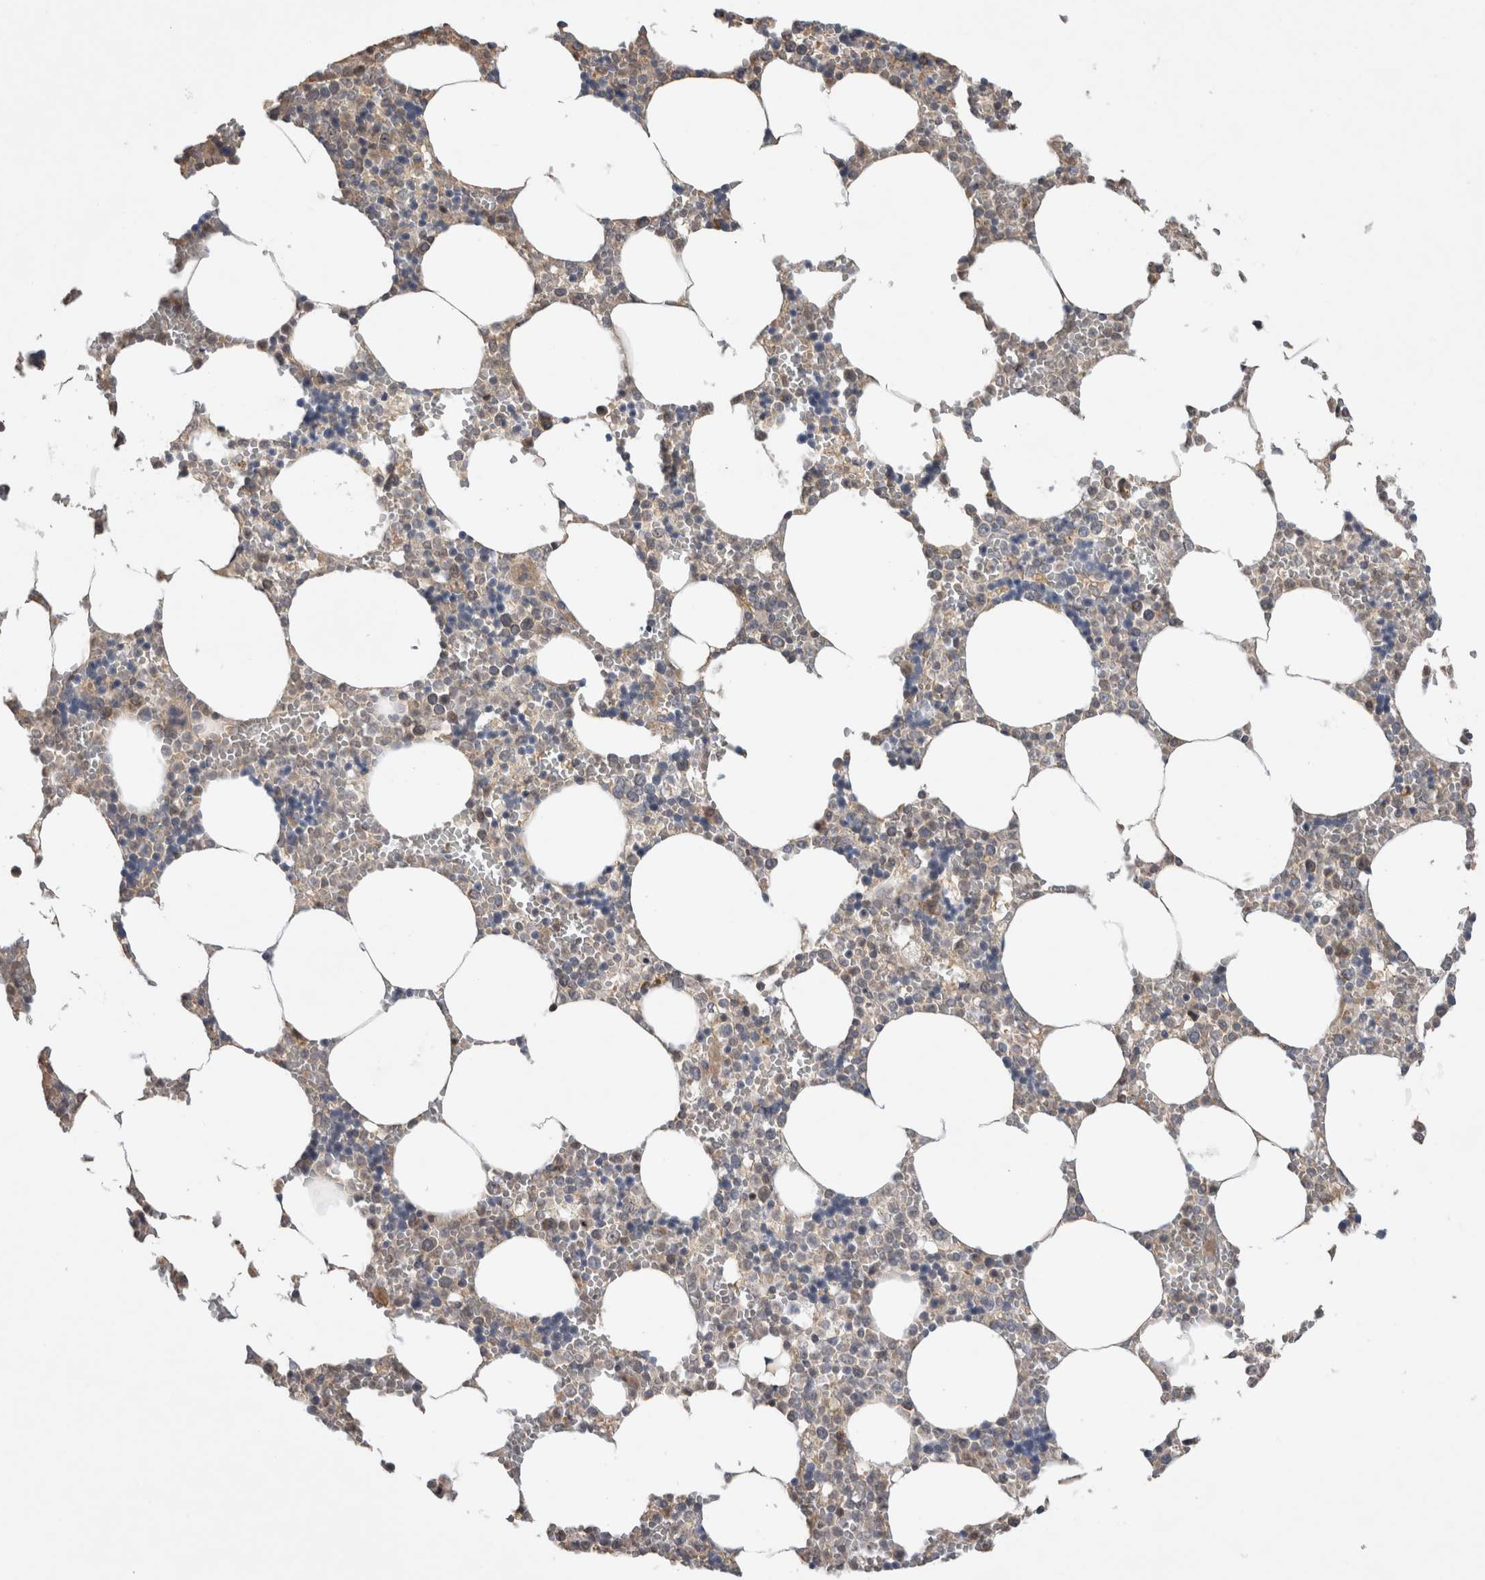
{"staining": {"intensity": "weak", "quantity": "25%-75%", "location": "cytoplasmic/membranous"}, "tissue": "bone marrow", "cell_type": "Hematopoietic cells", "image_type": "normal", "snomed": [{"axis": "morphology", "description": "Normal tissue, NOS"}, {"axis": "topography", "description": "Bone marrow"}], "caption": "Weak cytoplasmic/membranous protein positivity is identified in approximately 25%-75% of hematopoietic cells in bone marrow. (Brightfield microscopy of DAB IHC at high magnification).", "gene": "KCNIP1", "patient": {"sex": "male", "age": 70}}